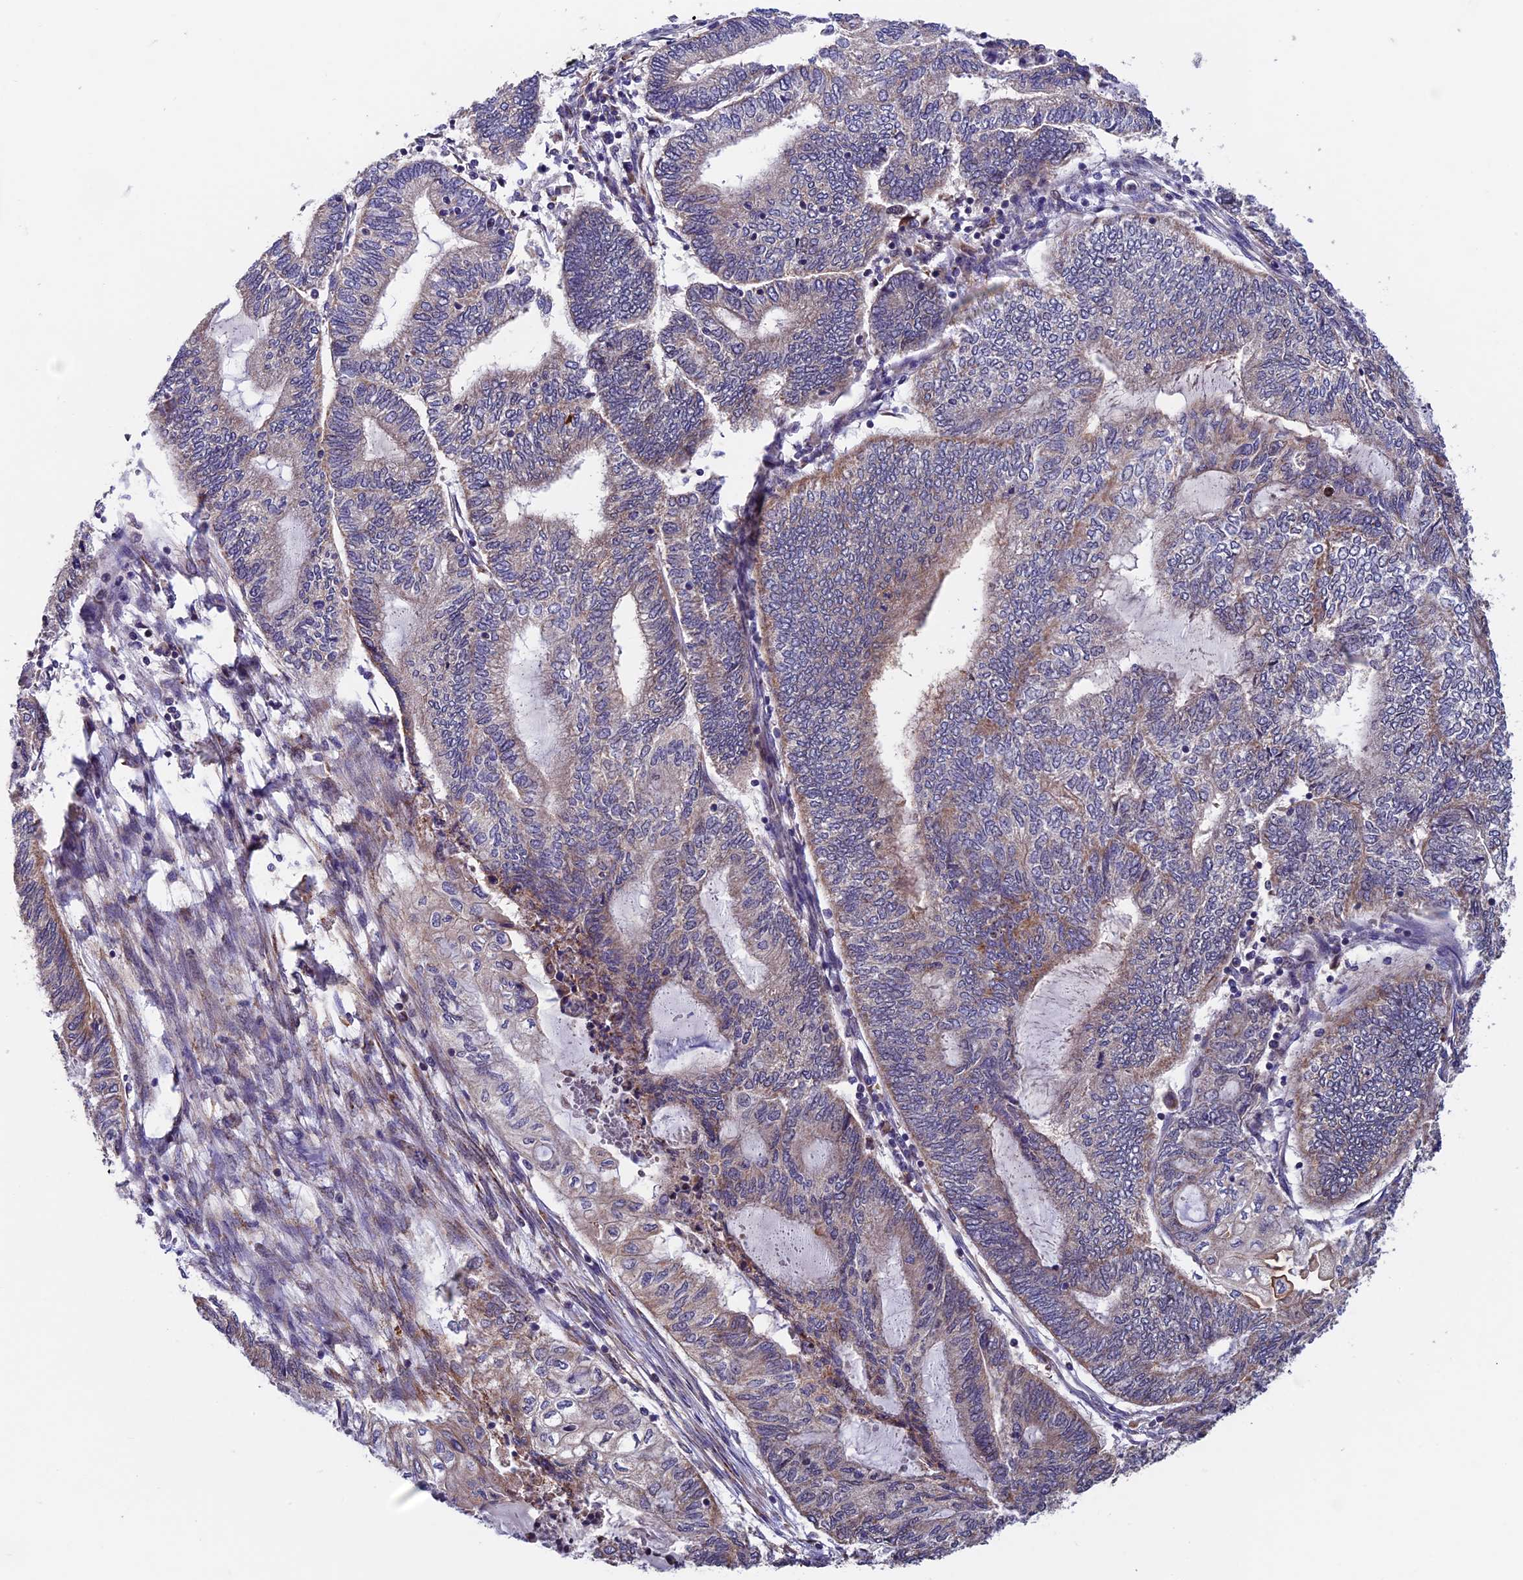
{"staining": {"intensity": "weak", "quantity": "25%-75%", "location": "cytoplasmic/membranous"}, "tissue": "endometrial cancer", "cell_type": "Tumor cells", "image_type": "cancer", "snomed": [{"axis": "morphology", "description": "Adenocarcinoma, NOS"}, {"axis": "topography", "description": "Uterus"}, {"axis": "topography", "description": "Endometrium"}], "caption": "Immunohistochemistry (IHC) micrograph of human endometrial adenocarcinoma stained for a protein (brown), which displays low levels of weak cytoplasmic/membranous positivity in approximately 25%-75% of tumor cells.", "gene": "RNF17", "patient": {"sex": "female", "age": 70}}